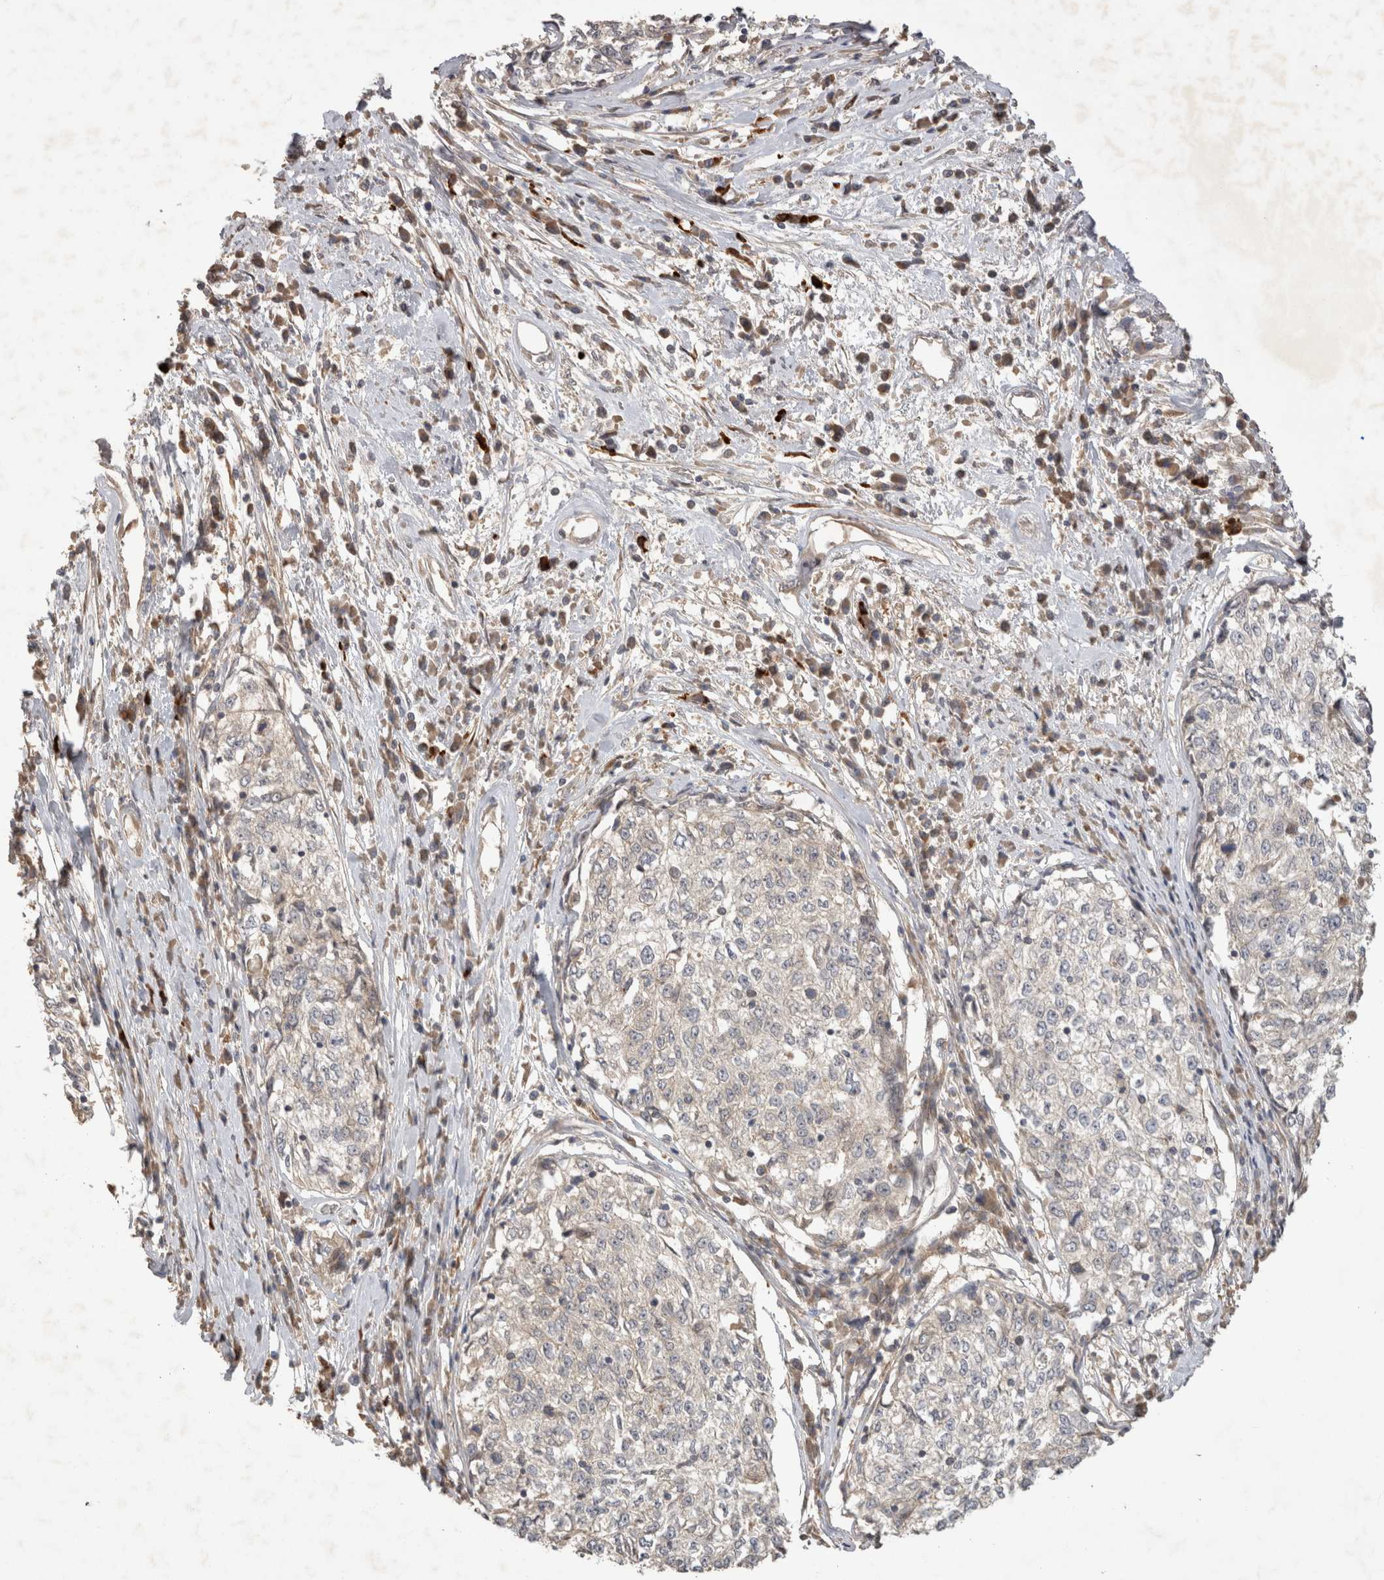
{"staining": {"intensity": "negative", "quantity": "none", "location": "none"}, "tissue": "cervical cancer", "cell_type": "Tumor cells", "image_type": "cancer", "snomed": [{"axis": "morphology", "description": "Squamous cell carcinoma, NOS"}, {"axis": "topography", "description": "Cervix"}], "caption": "Tumor cells show no significant staining in cervical squamous cell carcinoma.", "gene": "PPP1R42", "patient": {"sex": "female", "age": 57}}